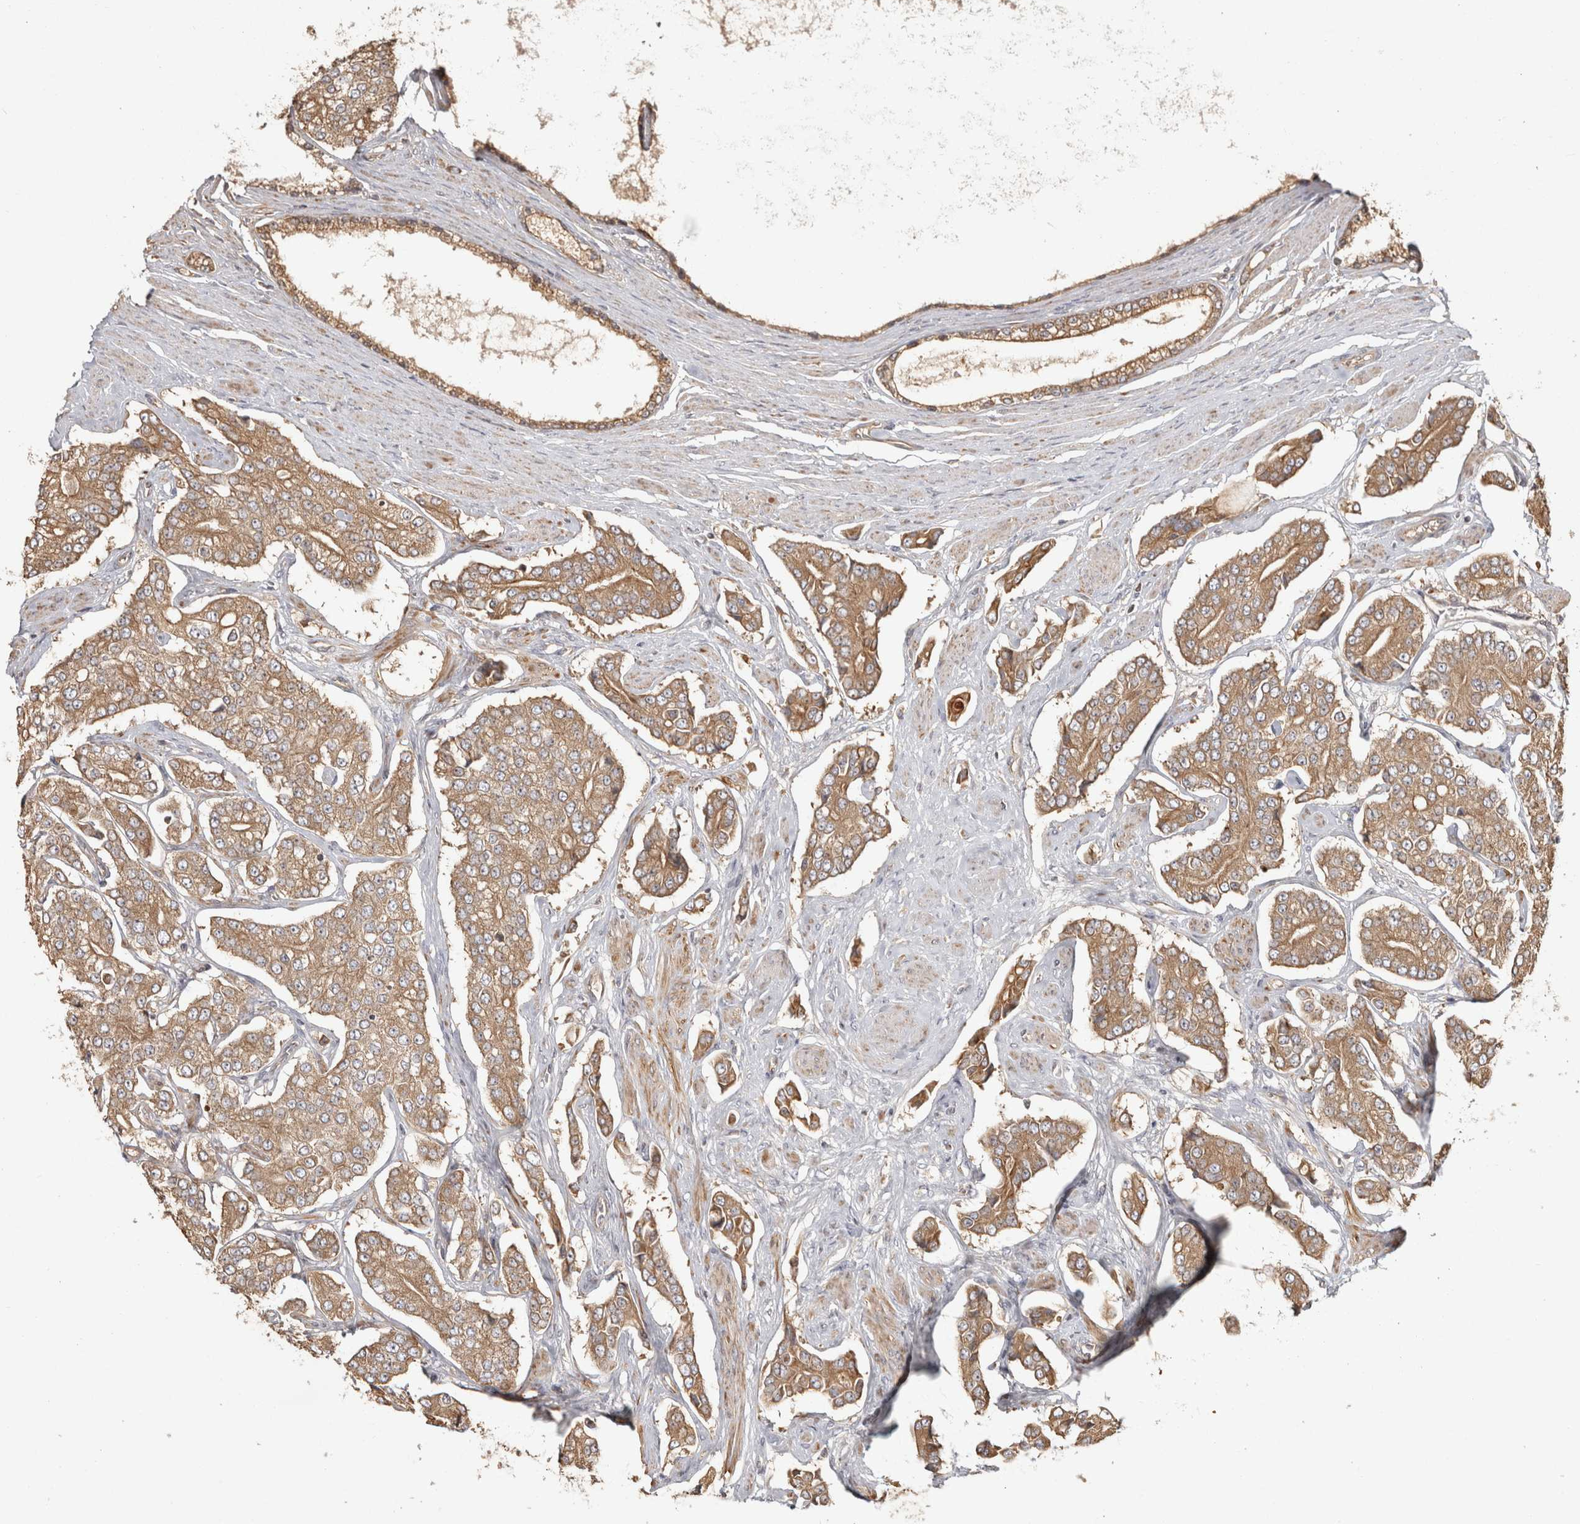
{"staining": {"intensity": "moderate", "quantity": ">75%", "location": "cytoplasmic/membranous"}, "tissue": "prostate cancer", "cell_type": "Tumor cells", "image_type": "cancer", "snomed": [{"axis": "morphology", "description": "Adenocarcinoma, High grade"}, {"axis": "topography", "description": "Prostate"}], "caption": "A micrograph showing moderate cytoplasmic/membranous expression in about >75% of tumor cells in prostate cancer, as visualized by brown immunohistochemical staining.", "gene": "CAMSAP2", "patient": {"sex": "male", "age": 71}}